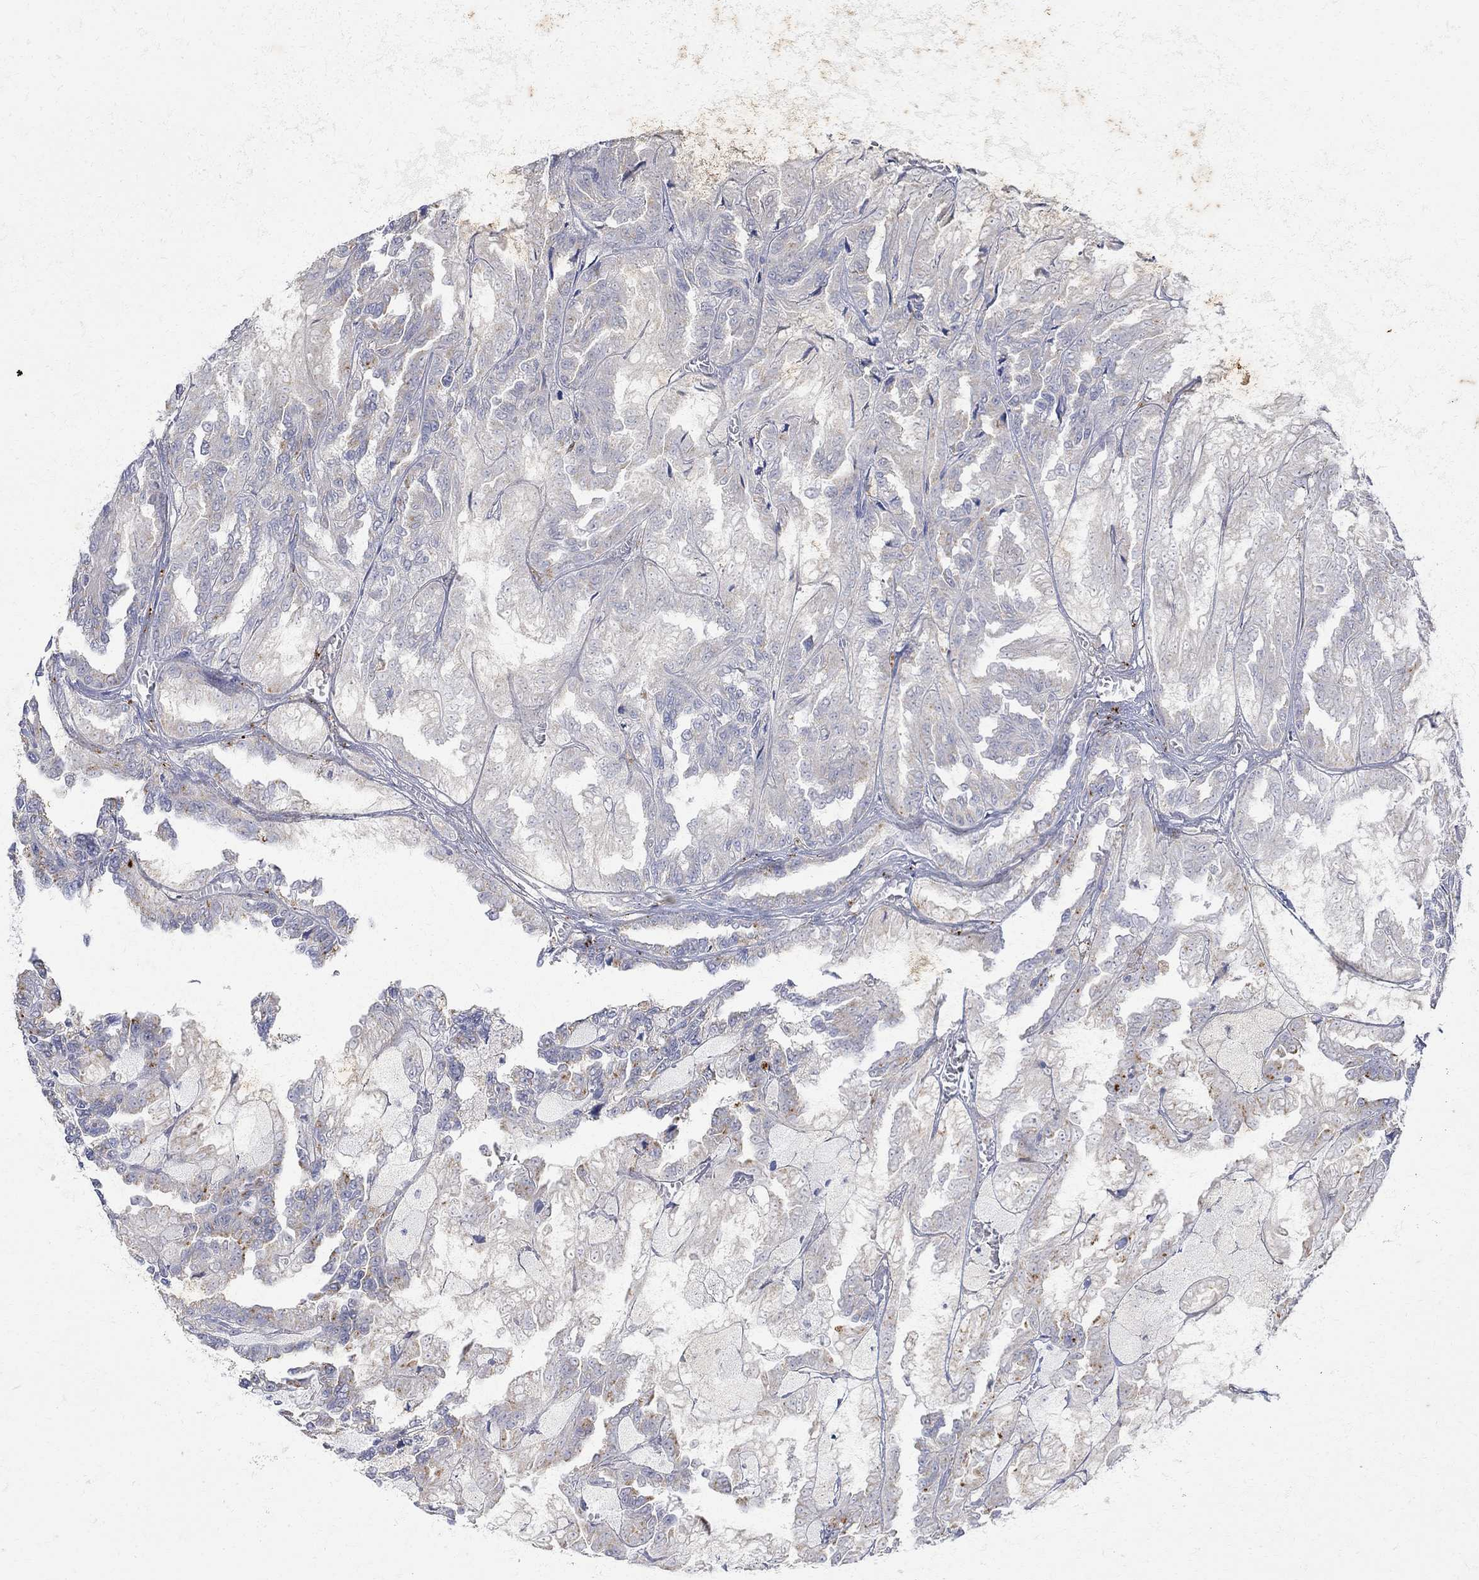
{"staining": {"intensity": "negative", "quantity": "none", "location": "none"}, "tissue": "renal cancer", "cell_type": "Tumor cells", "image_type": "cancer", "snomed": [{"axis": "morphology", "description": "Adenocarcinoma, NOS"}, {"axis": "topography", "description": "Kidney"}], "caption": "This histopathology image is of adenocarcinoma (renal) stained with immunohistochemistry (IHC) to label a protein in brown with the nuclei are counter-stained blue. There is no expression in tumor cells.", "gene": "FNDC5", "patient": {"sex": "male", "age": 79}}